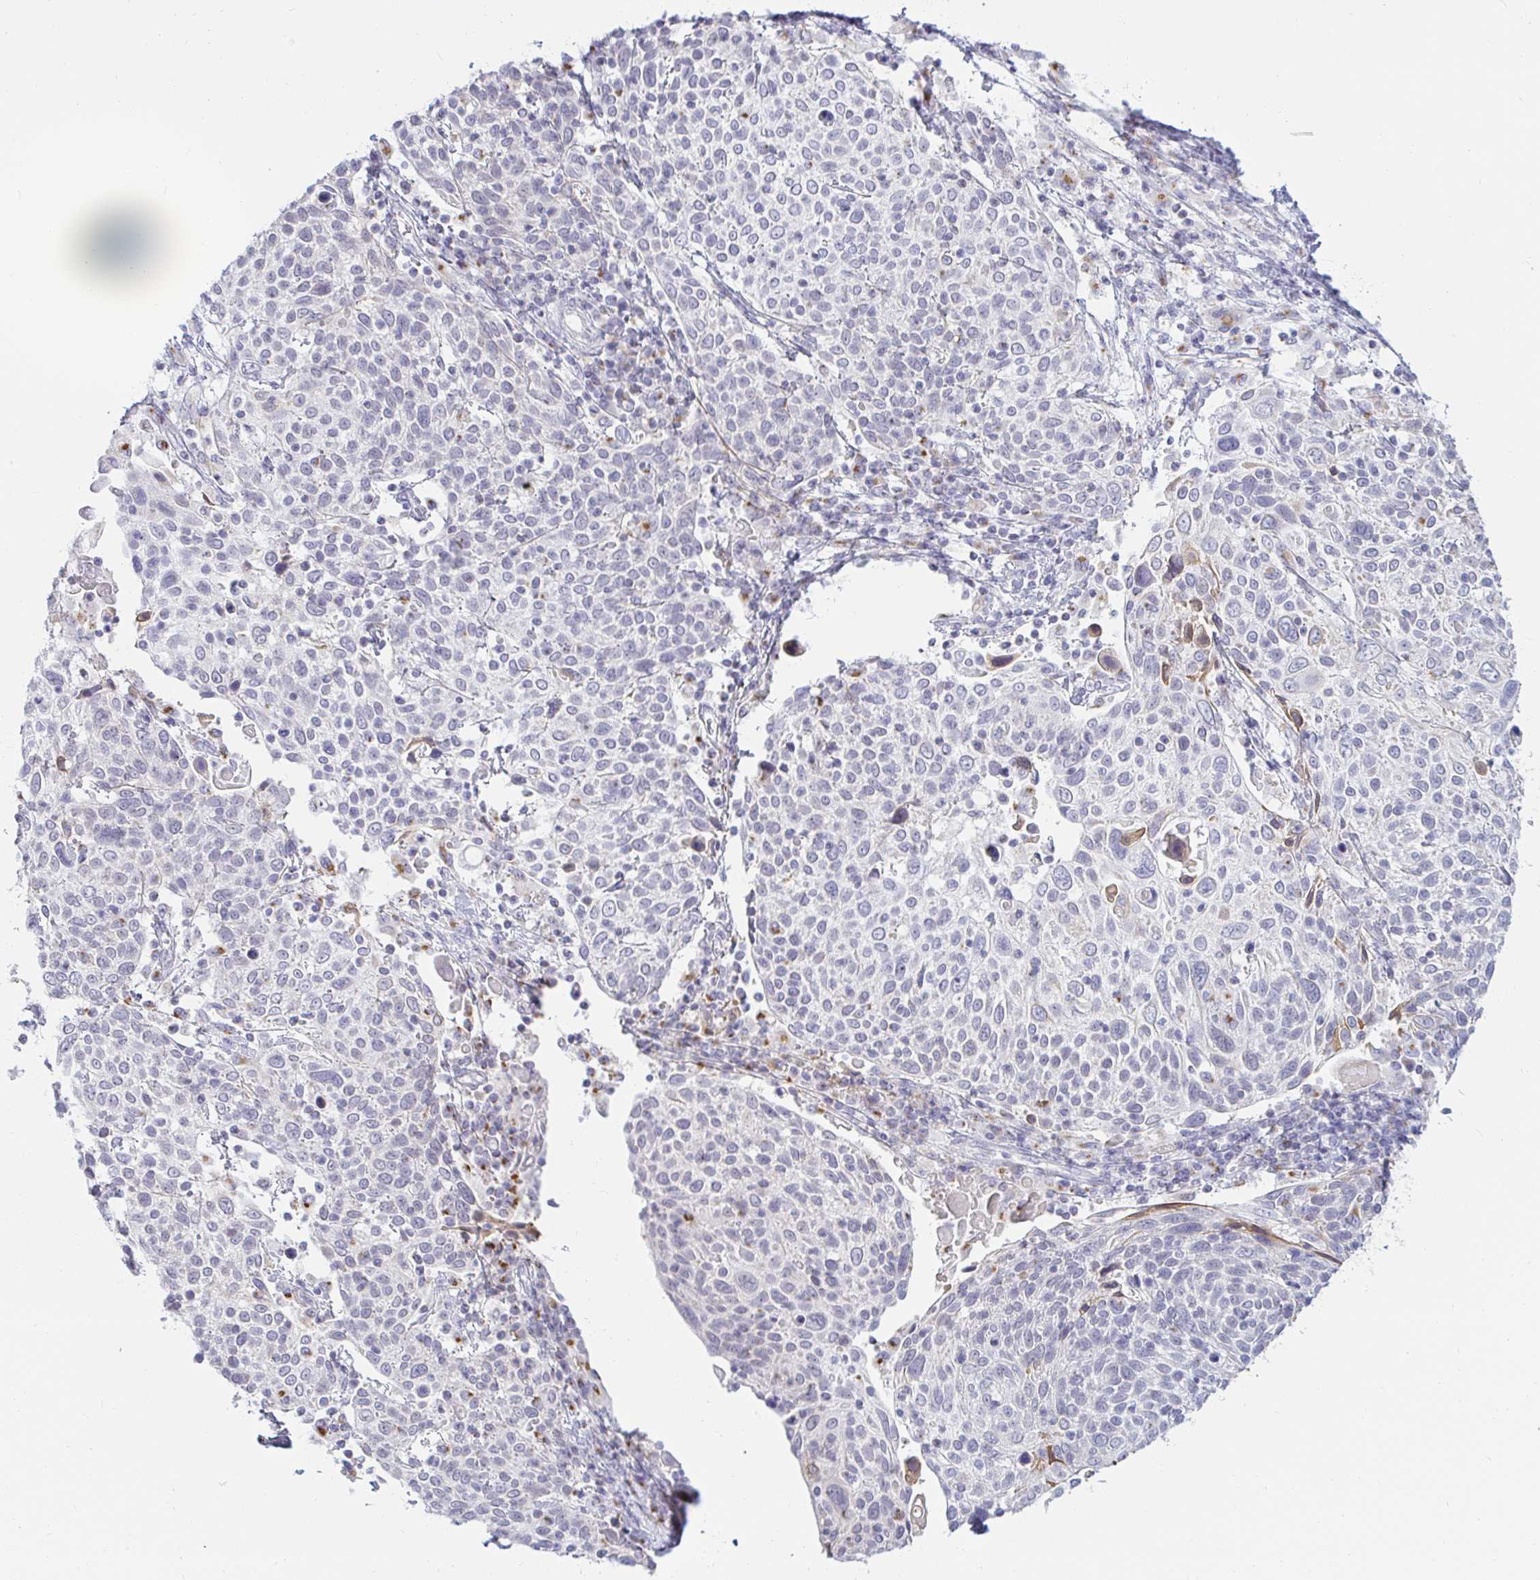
{"staining": {"intensity": "negative", "quantity": "none", "location": "none"}, "tissue": "cervical cancer", "cell_type": "Tumor cells", "image_type": "cancer", "snomed": [{"axis": "morphology", "description": "Squamous cell carcinoma, NOS"}, {"axis": "topography", "description": "Cervix"}], "caption": "This micrograph is of cervical squamous cell carcinoma stained with immunohistochemistry to label a protein in brown with the nuclei are counter-stained blue. There is no staining in tumor cells.", "gene": "OR51D1", "patient": {"sex": "female", "age": 61}}